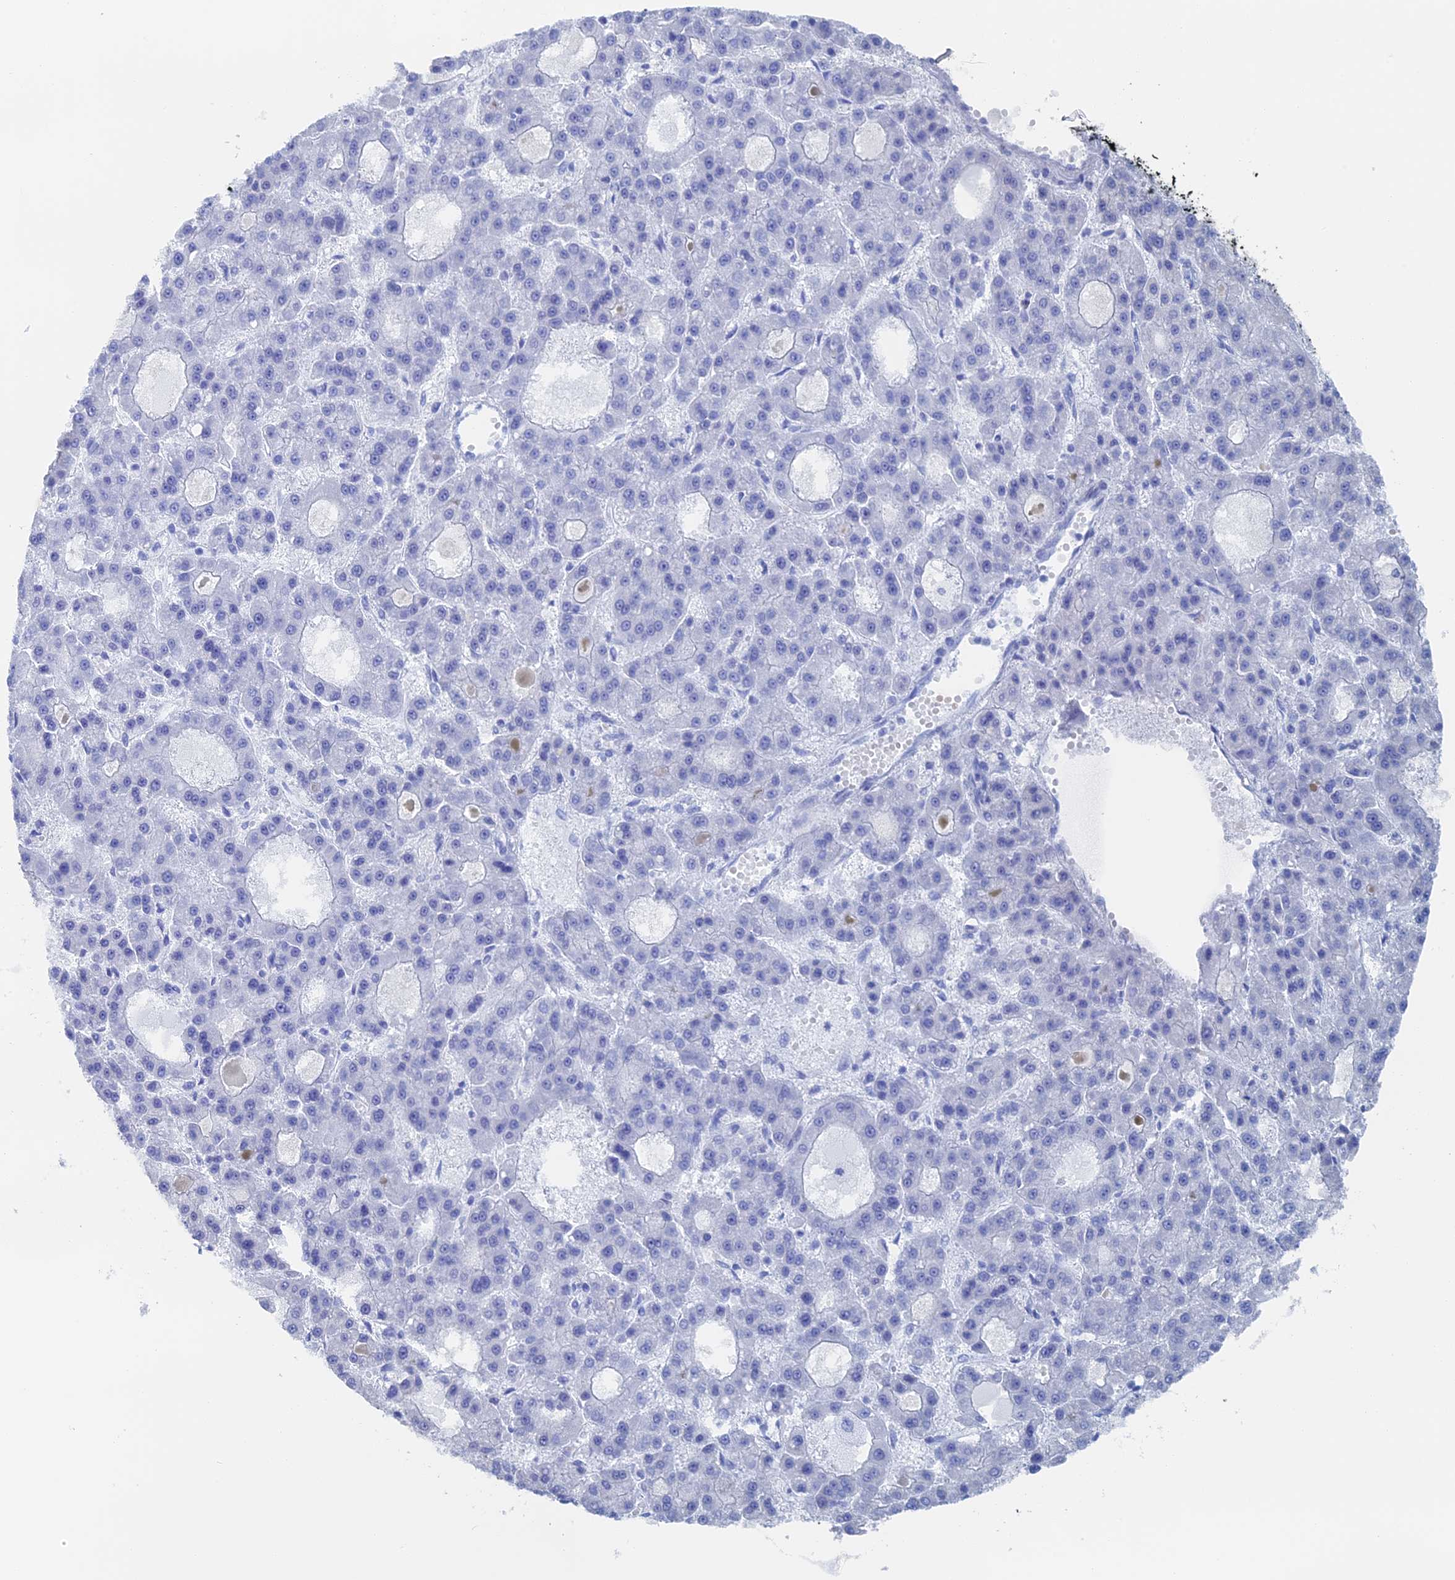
{"staining": {"intensity": "negative", "quantity": "none", "location": "none"}, "tissue": "liver cancer", "cell_type": "Tumor cells", "image_type": "cancer", "snomed": [{"axis": "morphology", "description": "Carcinoma, Hepatocellular, NOS"}, {"axis": "topography", "description": "Liver"}], "caption": "High power microscopy histopathology image of an immunohistochemistry histopathology image of liver cancer, revealing no significant positivity in tumor cells. The staining was performed using DAB (3,3'-diaminobenzidine) to visualize the protein expression in brown, while the nuclei were stained in blue with hematoxylin (Magnification: 20x).", "gene": "IL7", "patient": {"sex": "male", "age": 70}}